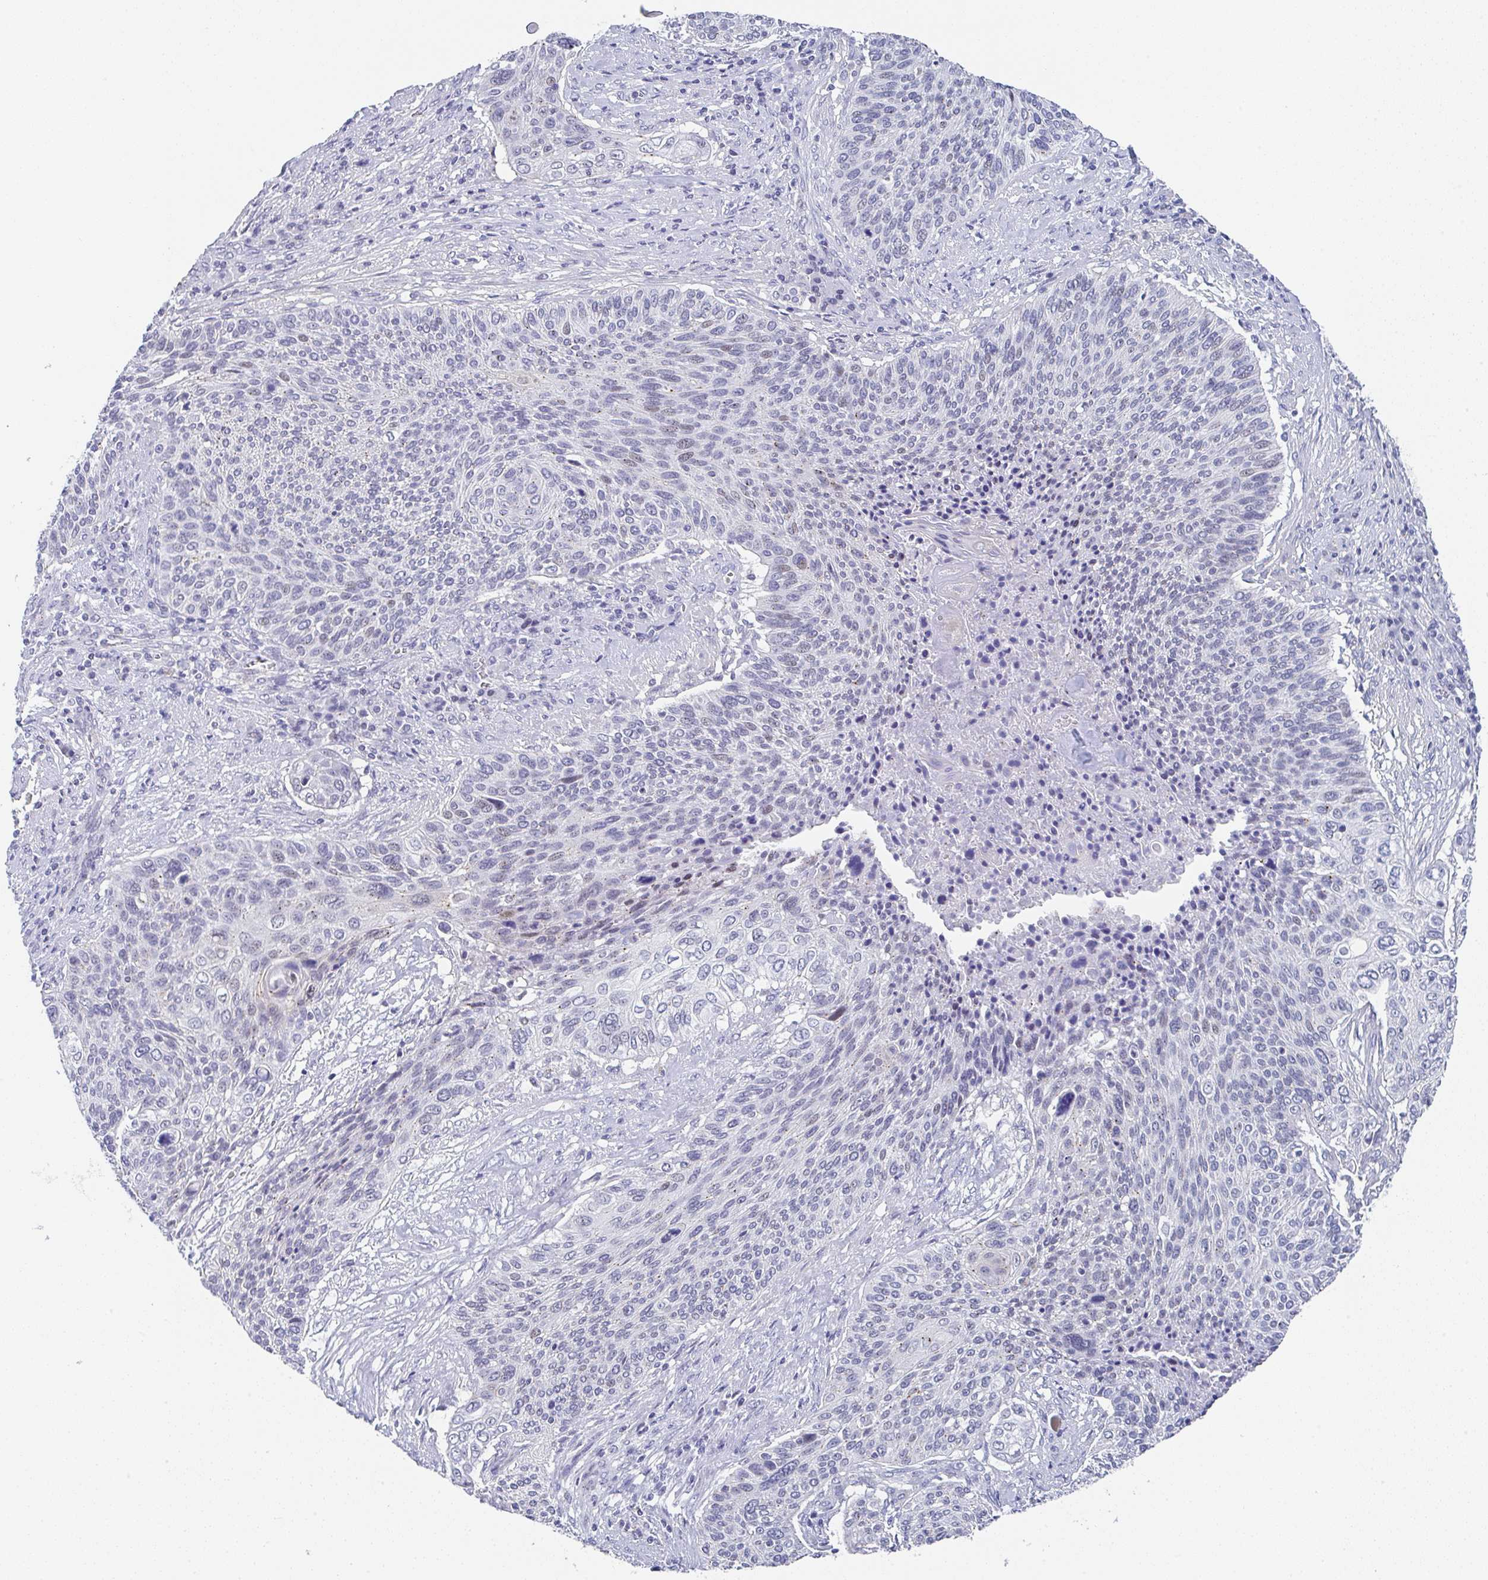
{"staining": {"intensity": "negative", "quantity": "none", "location": "none"}, "tissue": "cervical cancer", "cell_type": "Tumor cells", "image_type": "cancer", "snomed": [{"axis": "morphology", "description": "Squamous cell carcinoma, NOS"}, {"axis": "topography", "description": "Cervix"}], "caption": "Protein analysis of cervical squamous cell carcinoma shows no significant staining in tumor cells.", "gene": "TNFRSF8", "patient": {"sex": "female", "age": 31}}